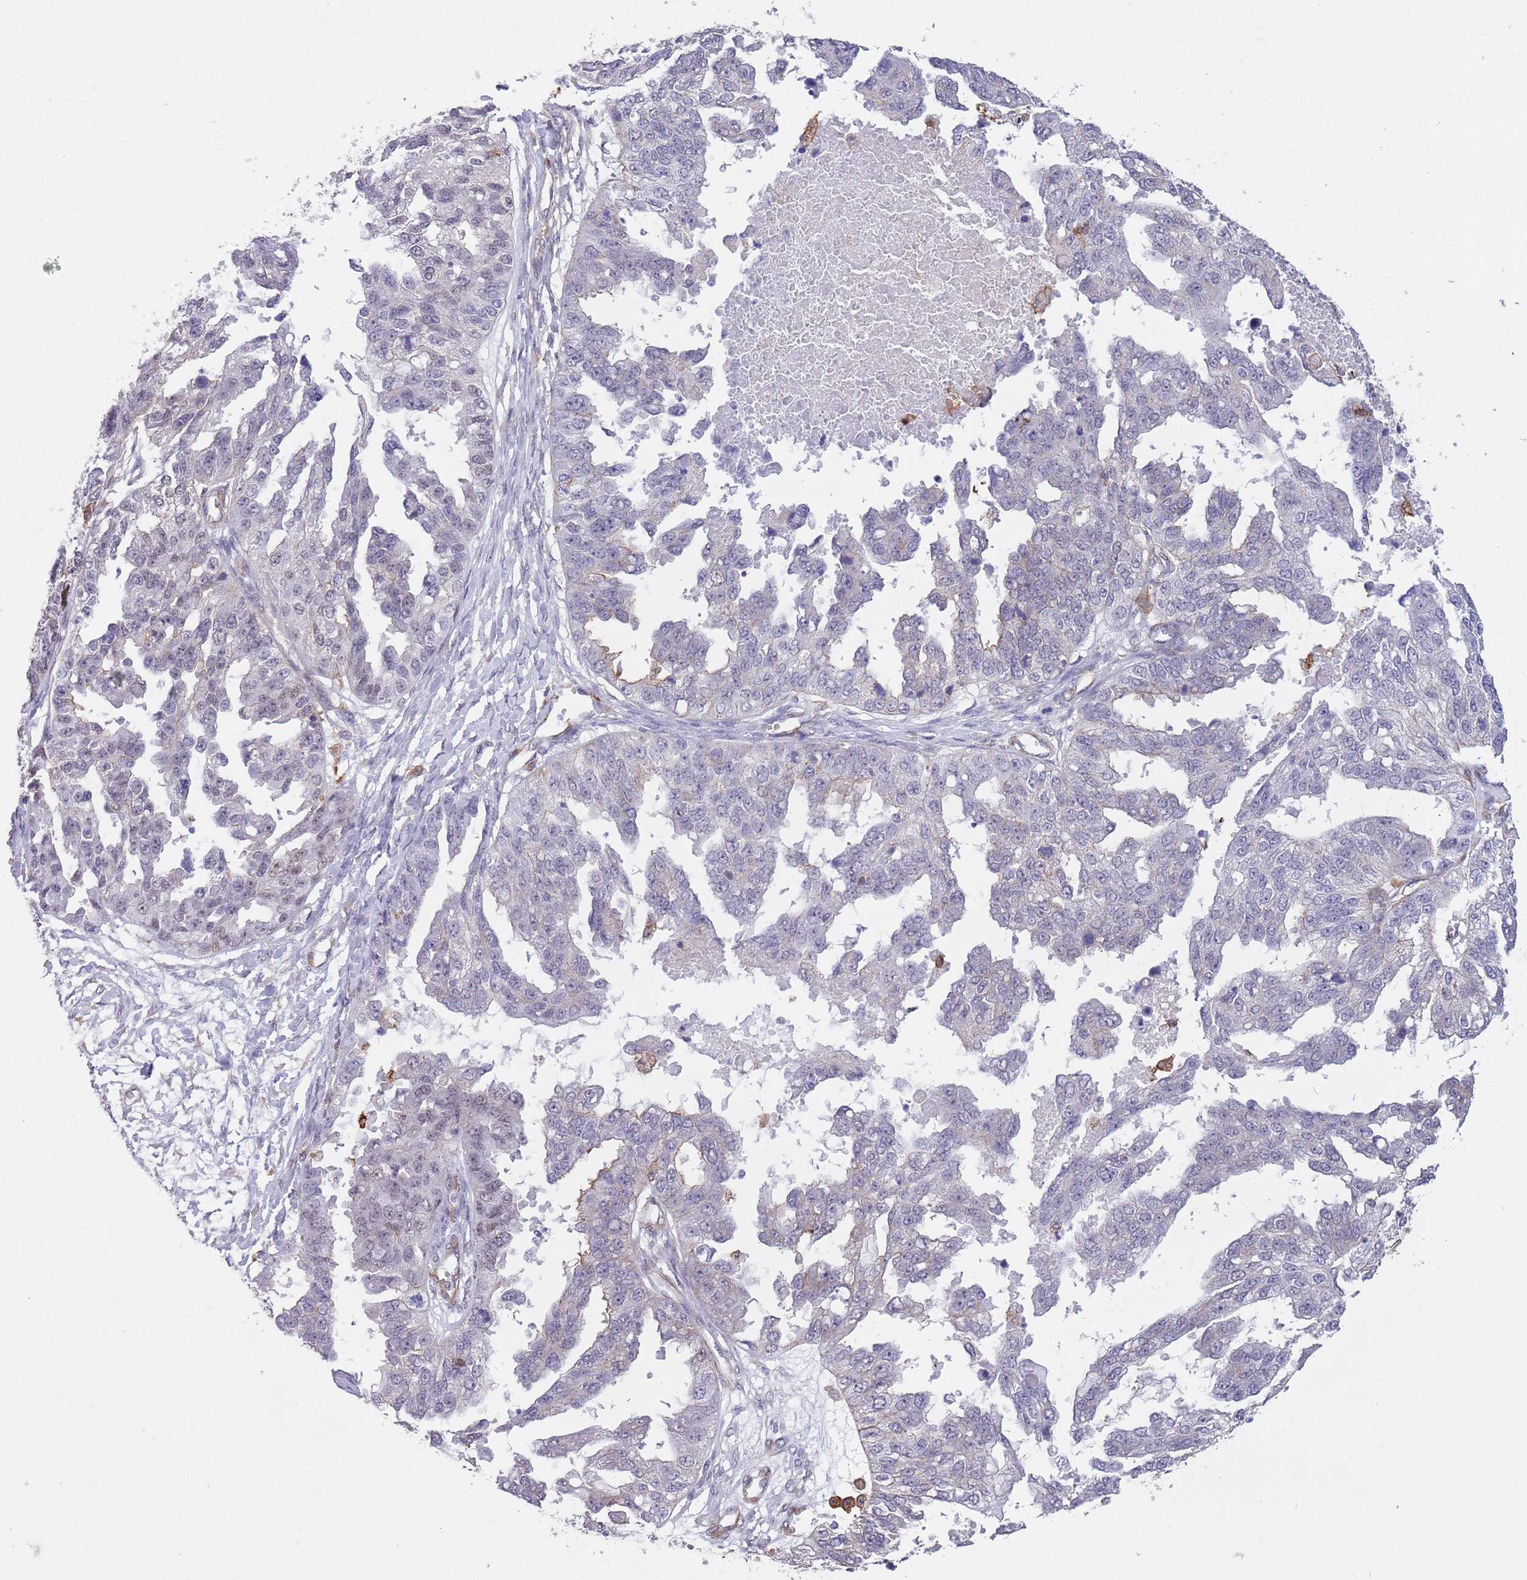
{"staining": {"intensity": "negative", "quantity": "none", "location": "none"}, "tissue": "ovarian cancer", "cell_type": "Tumor cells", "image_type": "cancer", "snomed": [{"axis": "morphology", "description": "Cystadenocarcinoma, serous, NOS"}, {"axis": "topography", "description": "Ovary"}], "caption": "This is an immunohistochemistry photomicrograph of ovarian cancer. There is no staining in tumor cells.", "gene": "CREBZF", "patient": {"sex": "female", "age": 58}}